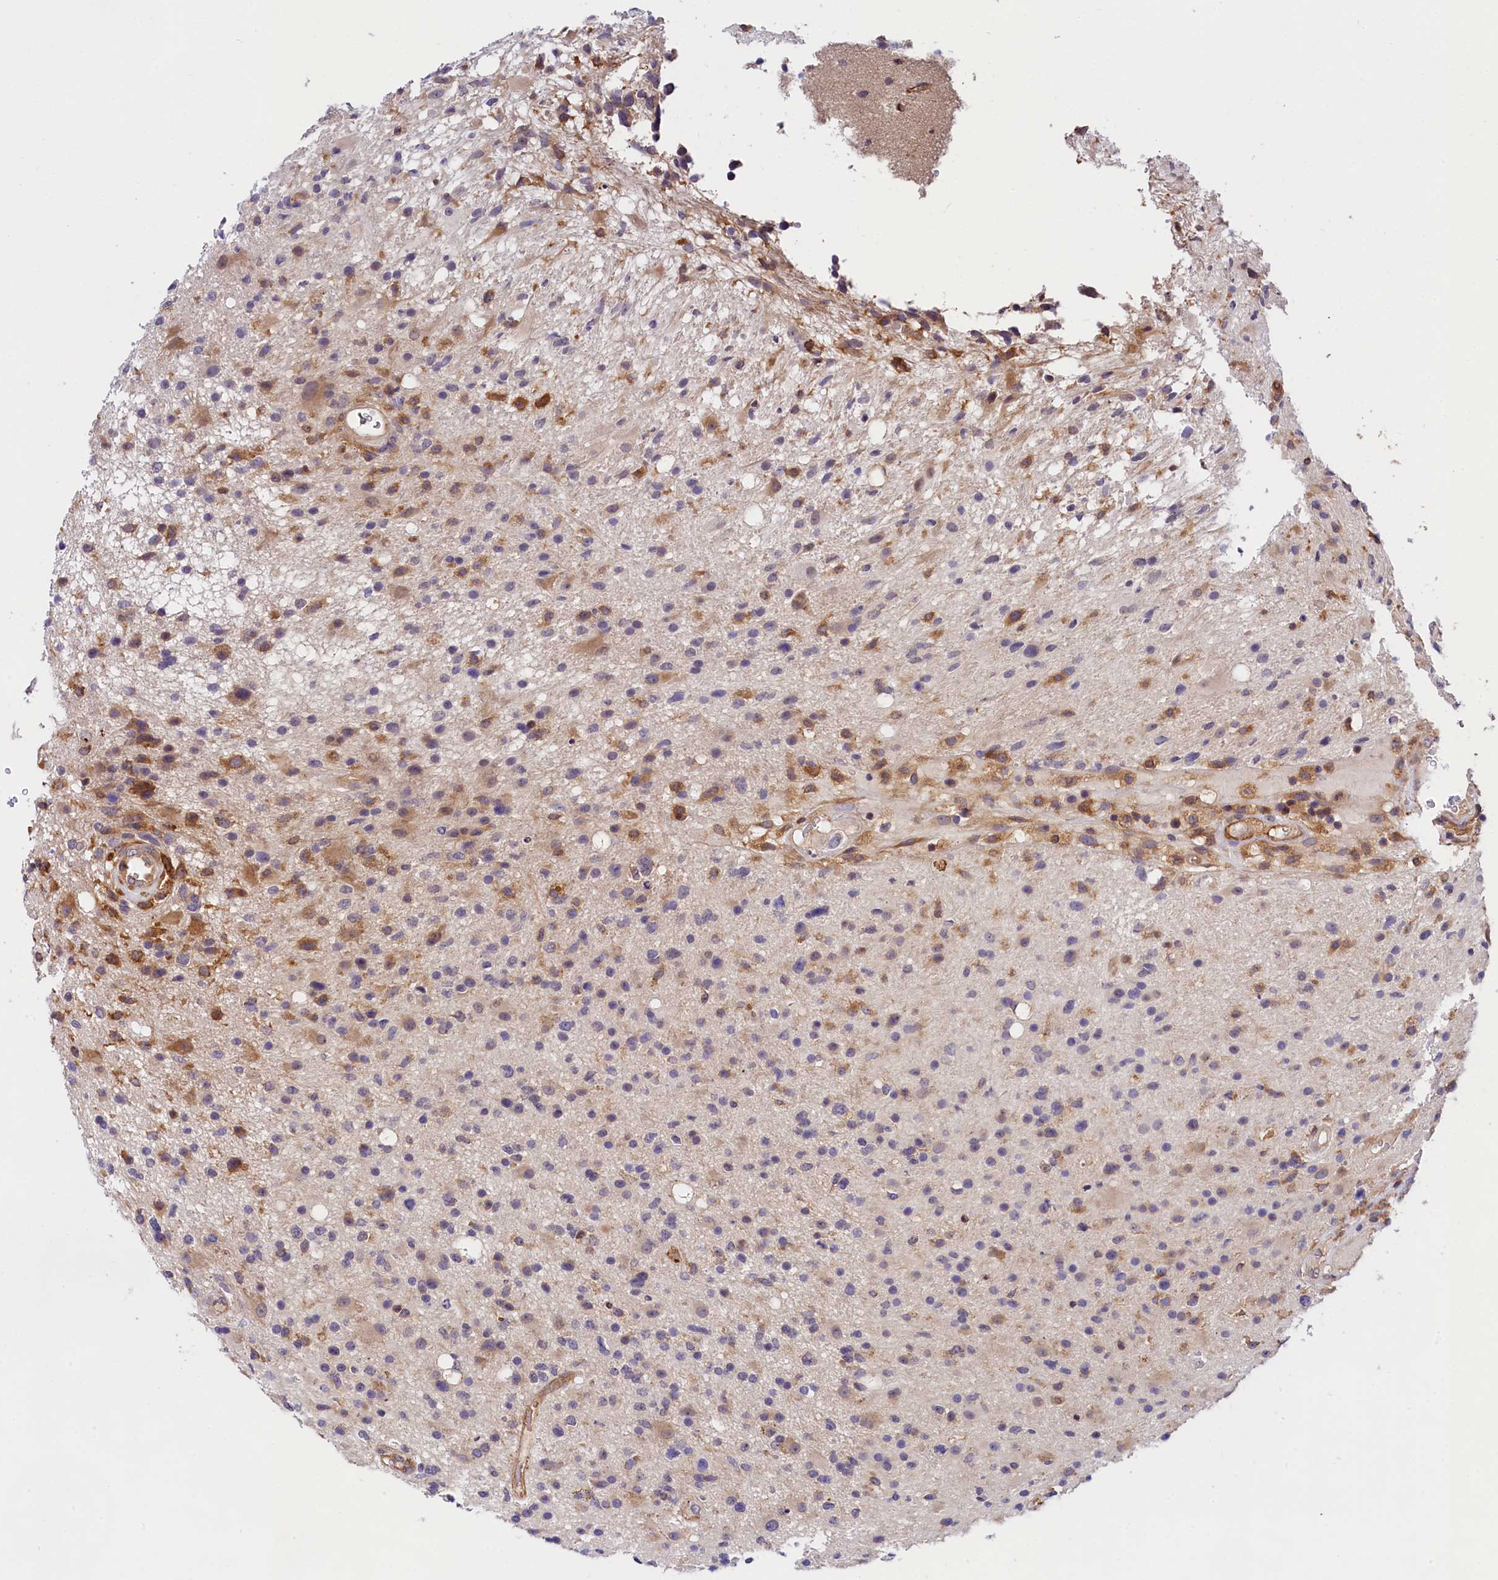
{"staining": {"intensity": "negative", "quantity": "none", "location": "none"}, "tissue": "glioma", "cell_type": "Tumor cells", "image_type": "cancer", "snomed": [{"axis": "morphology", "description": "Glioma, malignant, High grade"}, {"axis": "topography", "description": "Brain"}], "caption": "High magnification brightfield microscopy of high-grade glioma (malignant) stained with DAB (3,3'-diaminobenzidine) (brown) and counterstained with hematoxylin (blue): tumor cells show no significant staining. (Brightfield microscopy of DAB immunohistochemistry at high magnification).", "gene": "OAS3", "patient": {"sex": "male", "age": 33}}